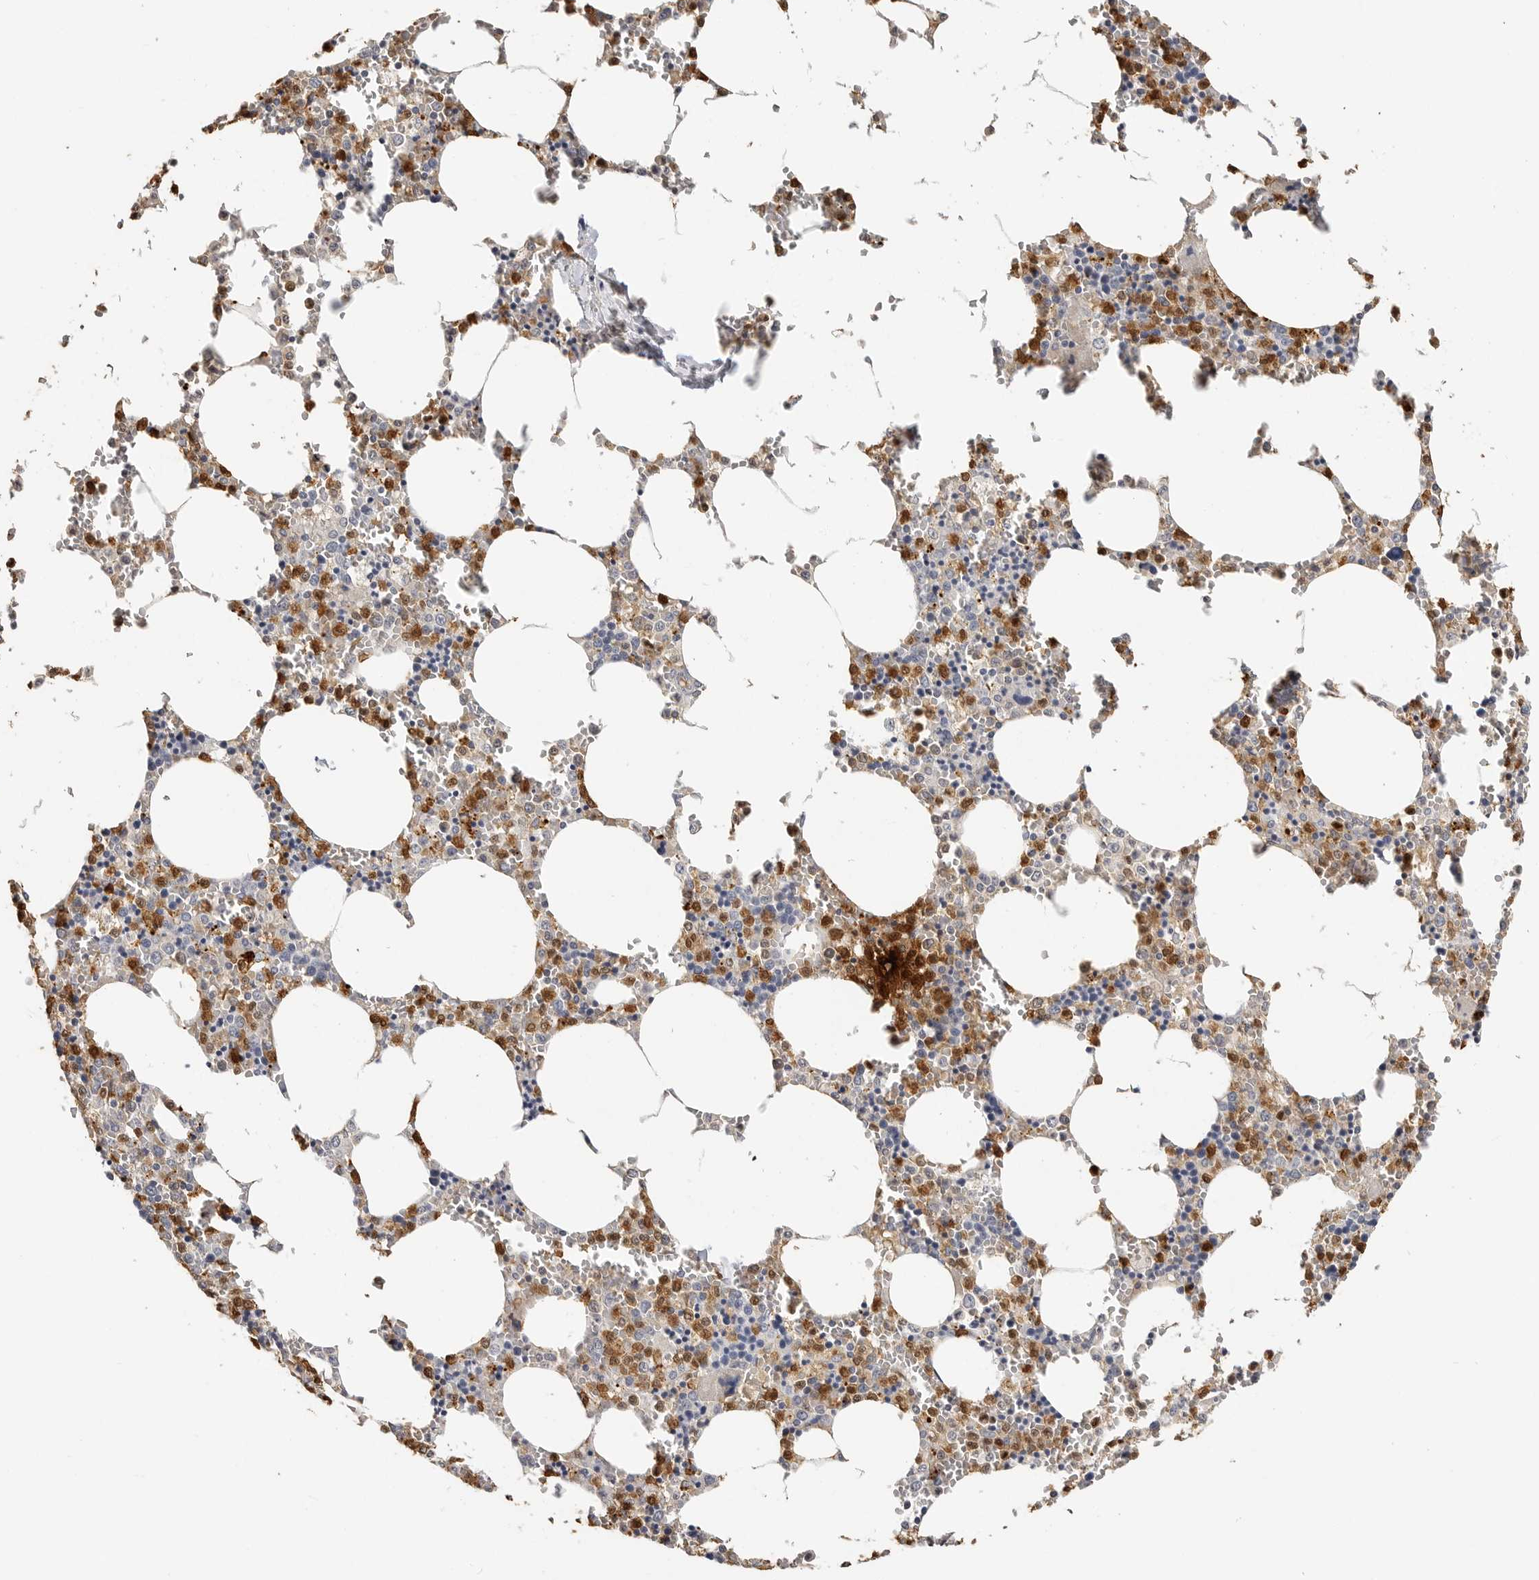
{"staining": {"intensity": "moderate", "quantity": "25%-75%", "location": "cytoplasmic/membranous"}, "tissue": "bone marrow", "cell_type": "Hematopoietic cells", "image_type": "normal", "snomed": [{"axis": "morphology", "description": "Normal tissue, NOS"}, {"axis": "topography", "description": "Bone marrow"}], "caption": "IHC (DAB) staining of benign human bone marrow shows moderate cytoplasmic/membranous protein expression in approximately 25%-75% of hematopoietic cells.", "gene": "LTBR", "patient": {"sex": "male", "age": 70}}